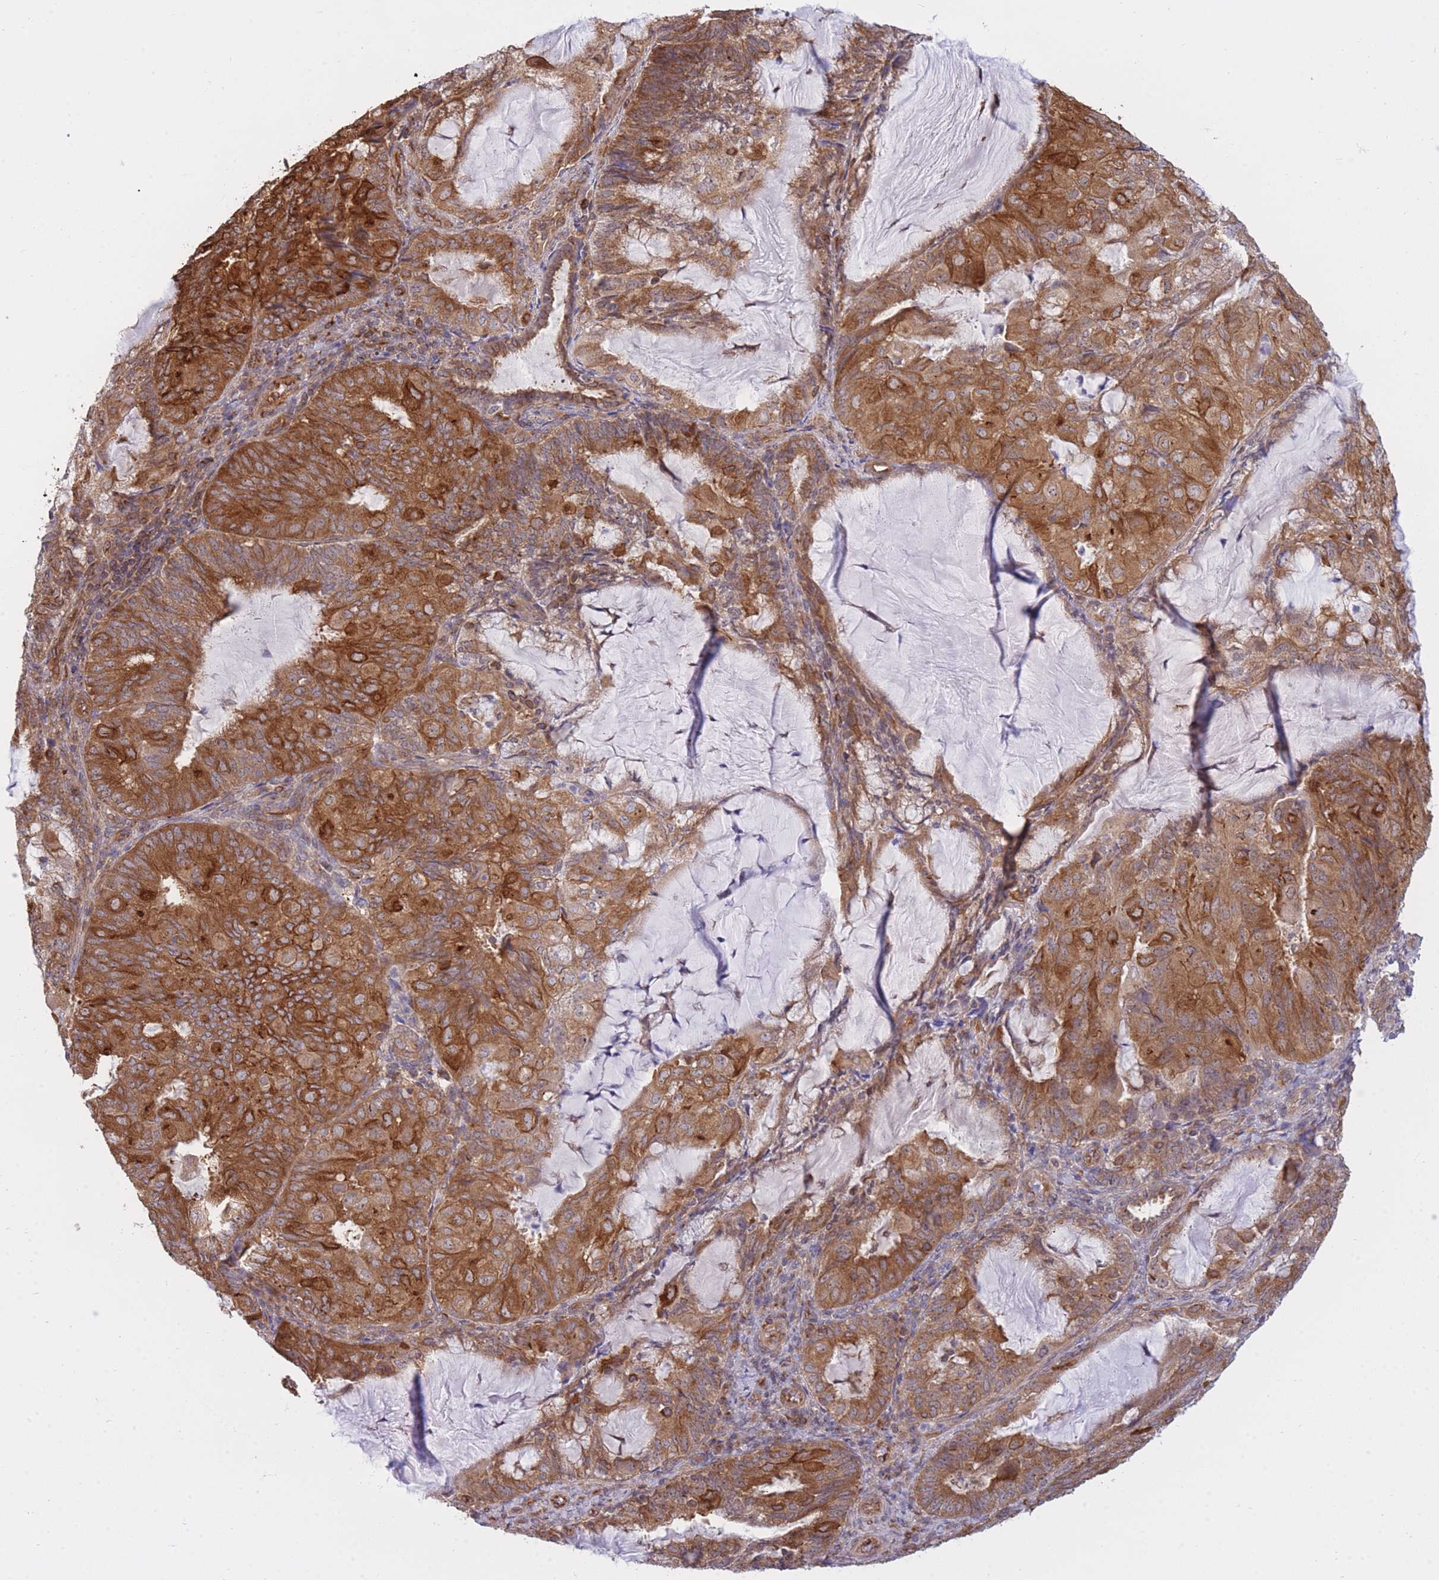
{"staining": {"intensity": "strong", "quantity": ">75%", "location": "cytoplasmic/membranous"}, "tissue": "endometrial cancer", "cell_type": "Tumor cells", "image_type": "cancer", "snomed": [{"axis": "morphology", "description": "Adenocarcinoma, NOS"}, {"axis": "topography", "description": "Endometrium"}], "caption": "The histopathology image reveals a brown stain indicating the presence of a protein in the cytoplasmic/membranous of tumor cells in adenocarcinoma (endometrial).", "gene": "EXOSC8", "patient": {"sex": "female", "age": 81}}